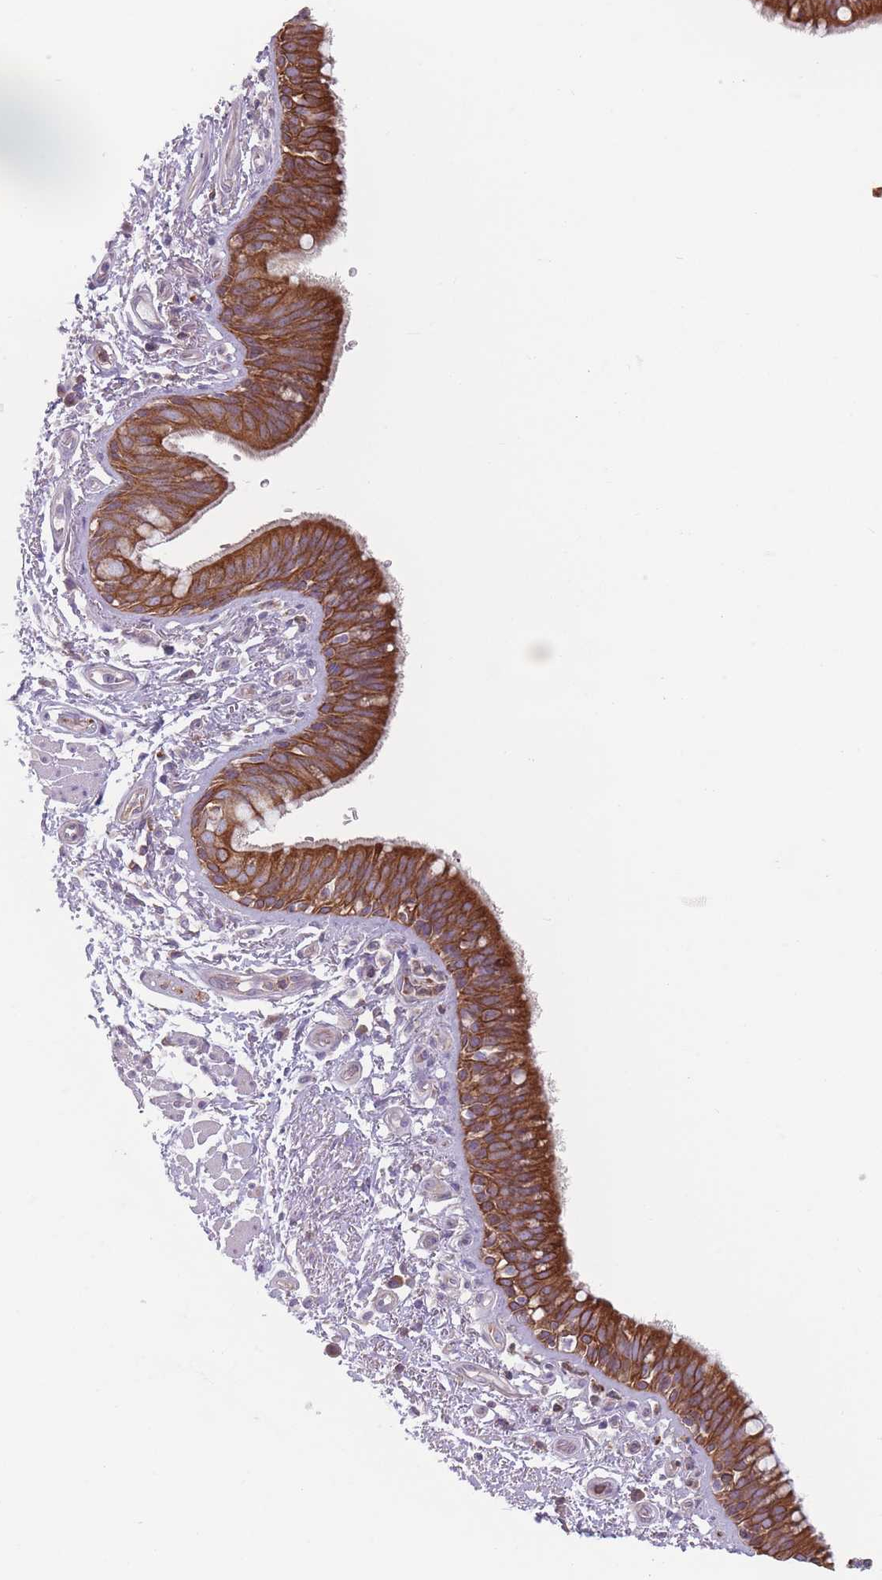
{"staining": {"intensity": "strong", "quantity": ">75%", "location": "cytoplasmic/membranous"}, "tissue": "bronchus", "cell_type": "Respiratory epithelial cells", "image_type": "normal", "snomed": [{"axis": "morphology", "description": "Normal tissue, NOS"}, {"axis": "morphology", "description": "Neoplasm, uncertain whether benign or malignant"}, {"axis": "topography", "description": "Bronchus"}, {"axis": "topography", "description": "Lung"}], "caption": "Immunohistochemistry (IHC) histopathology image of normal bronchus stained for a protein (brown), which shows high levels of strong cytoplasmic/membranous positivity in approximately >75% of respiratory epithelial cells.", "gene": "HSBP1L1", "patient": {"sex": "male", "age": 55}}